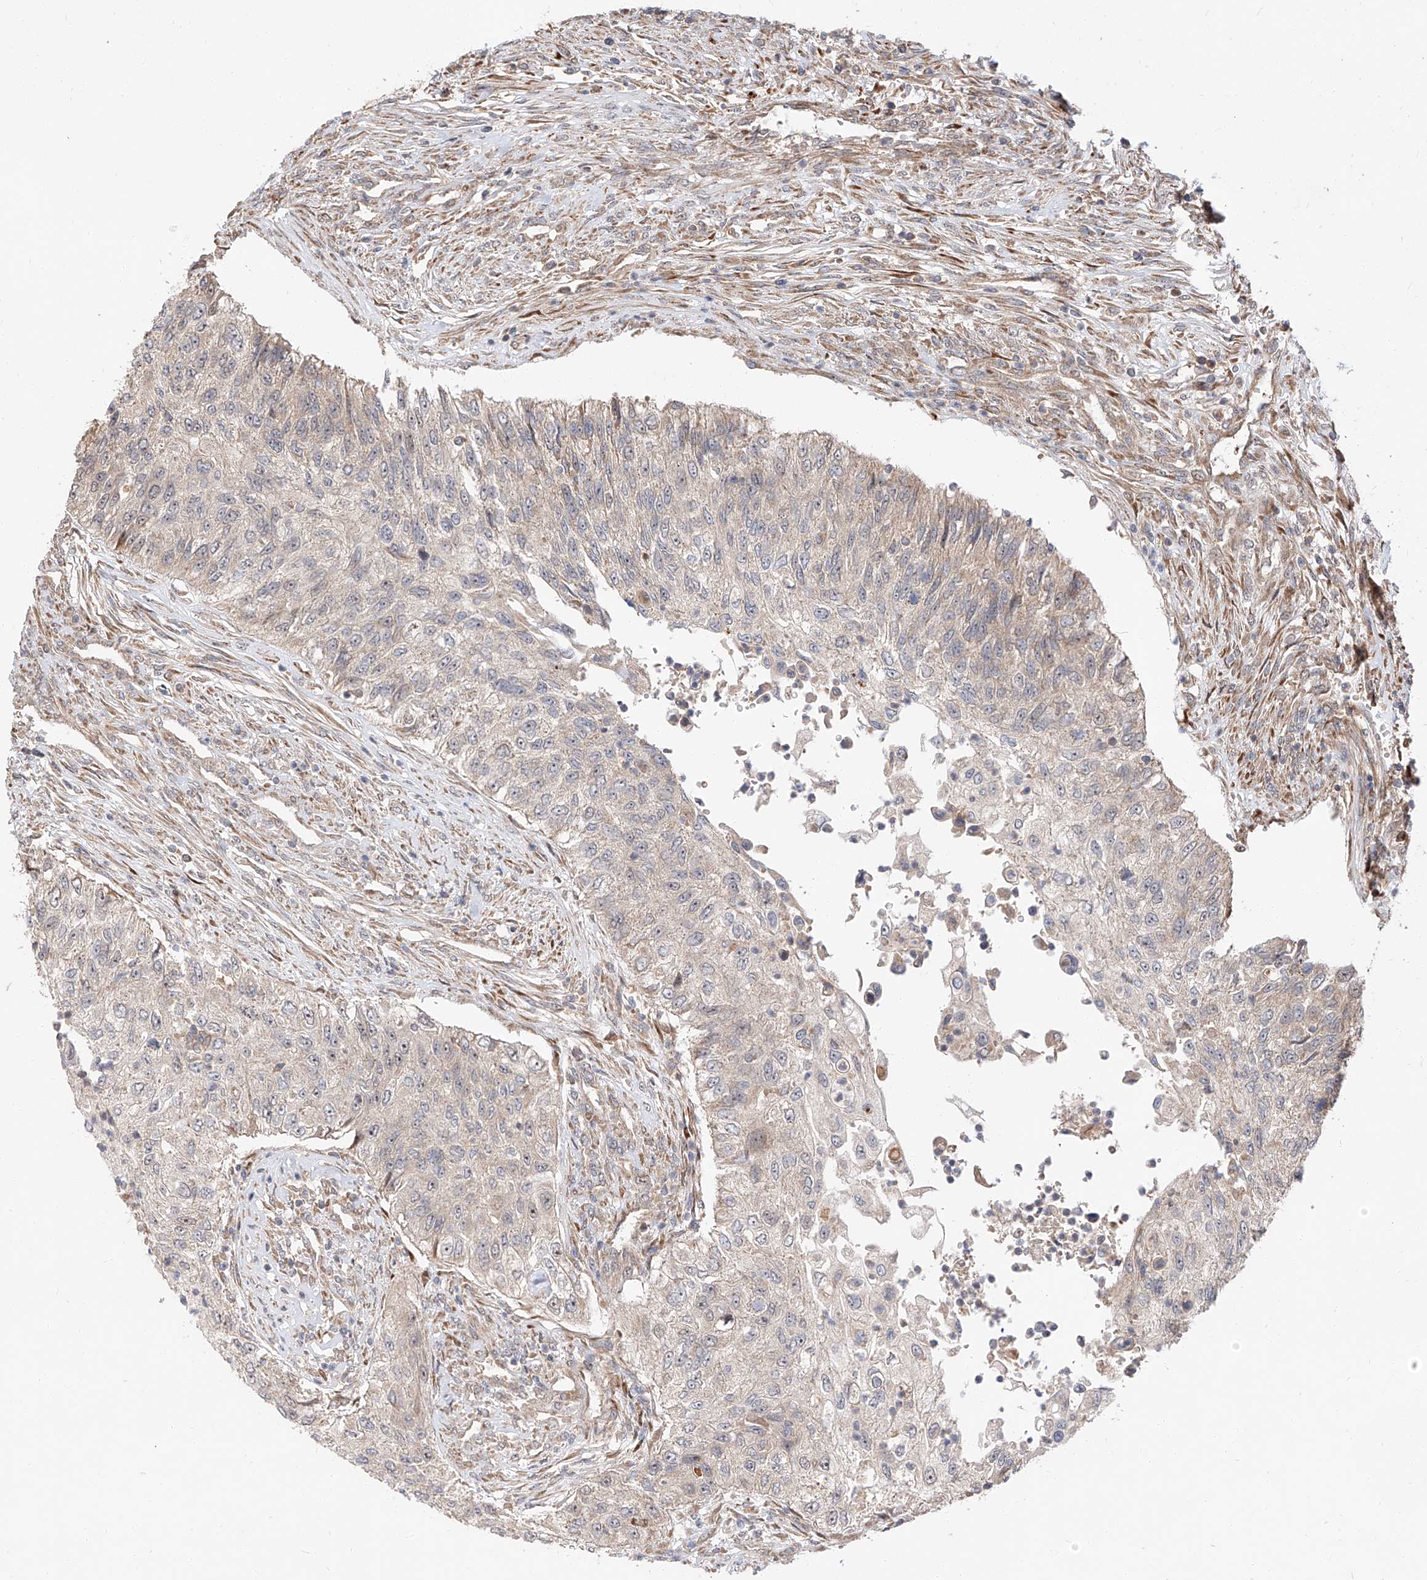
{"staining": {"intensity": "negative", "quantity": "none", "location": "none"}, "tissue": "urothelial cancer", "cell_type": "Tumor cells", "image_type": "cancer", "snomed": [{"axis": "morphology", "description": "Urothelial carcinoma, High grade"}, {"axis": "topography", "description": "Urinary bladder"}], "caption": "IHC histopathology image of high-grade urothelial carcinoma stained for a protein (brown), which shows no positivity in tumor cells.", "gene": "DIRAS3", "patient": {"sex": "female", "age": 60}}